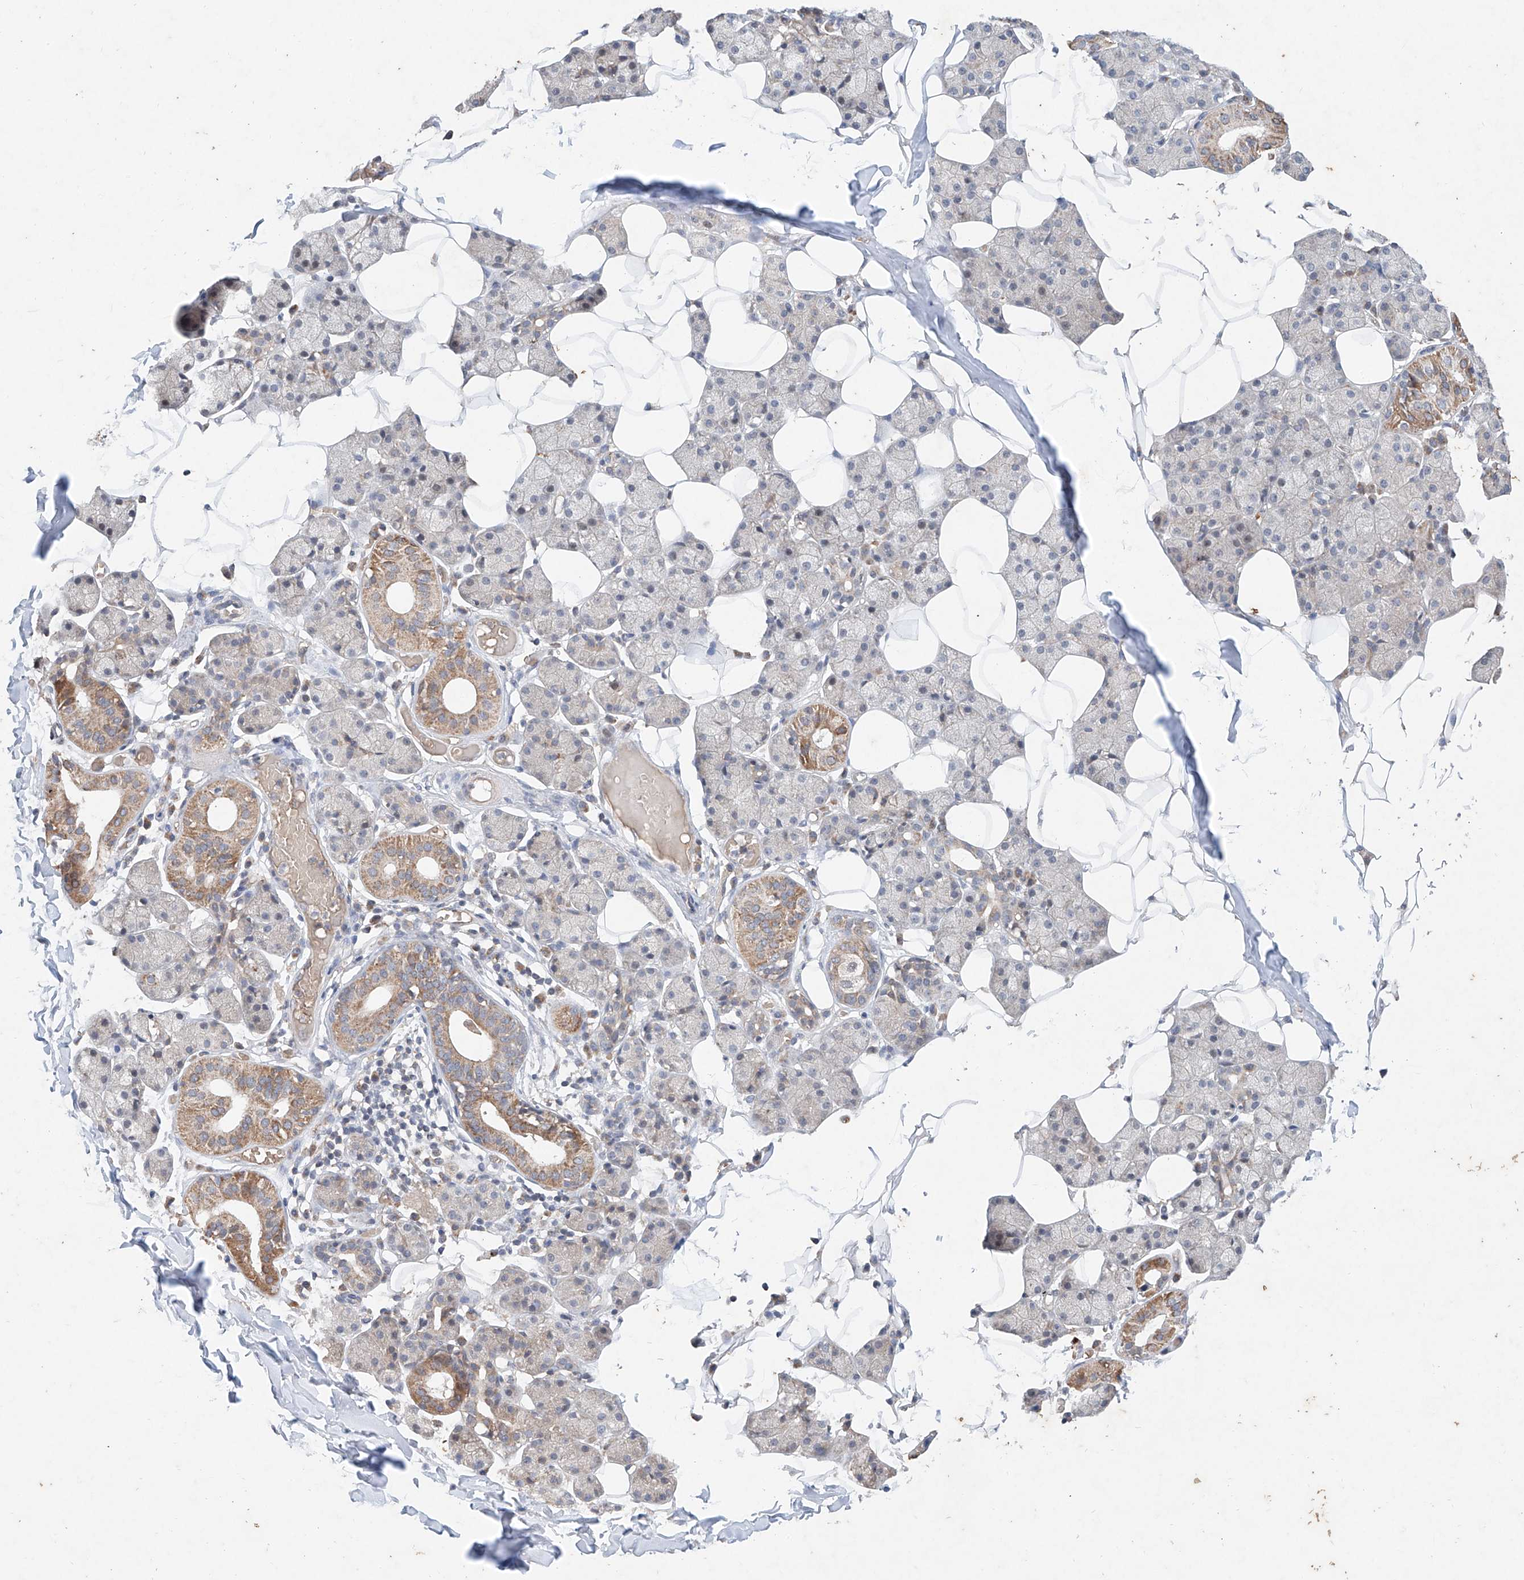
{"staining": {"intensity": "moderate", "quantity": "<25%", "location": "cytoplasmic/membranous"}, "tissue": "salivary gland", "cell_type": "Glandular cells", "image_type": "normal", "snomed": [{"axis": "morphology", "description": "Normal tissue, NOS"}, {"axis": "topography", "description": "Salivary gland"}], "caption": "Protein staining by IHC shows moderate cytoplasmic/membranous staining in about <25% of glandular cells in normal salivary gland.", "gene": "FASTK", "patient": {"sex": "female", "age": 33}}